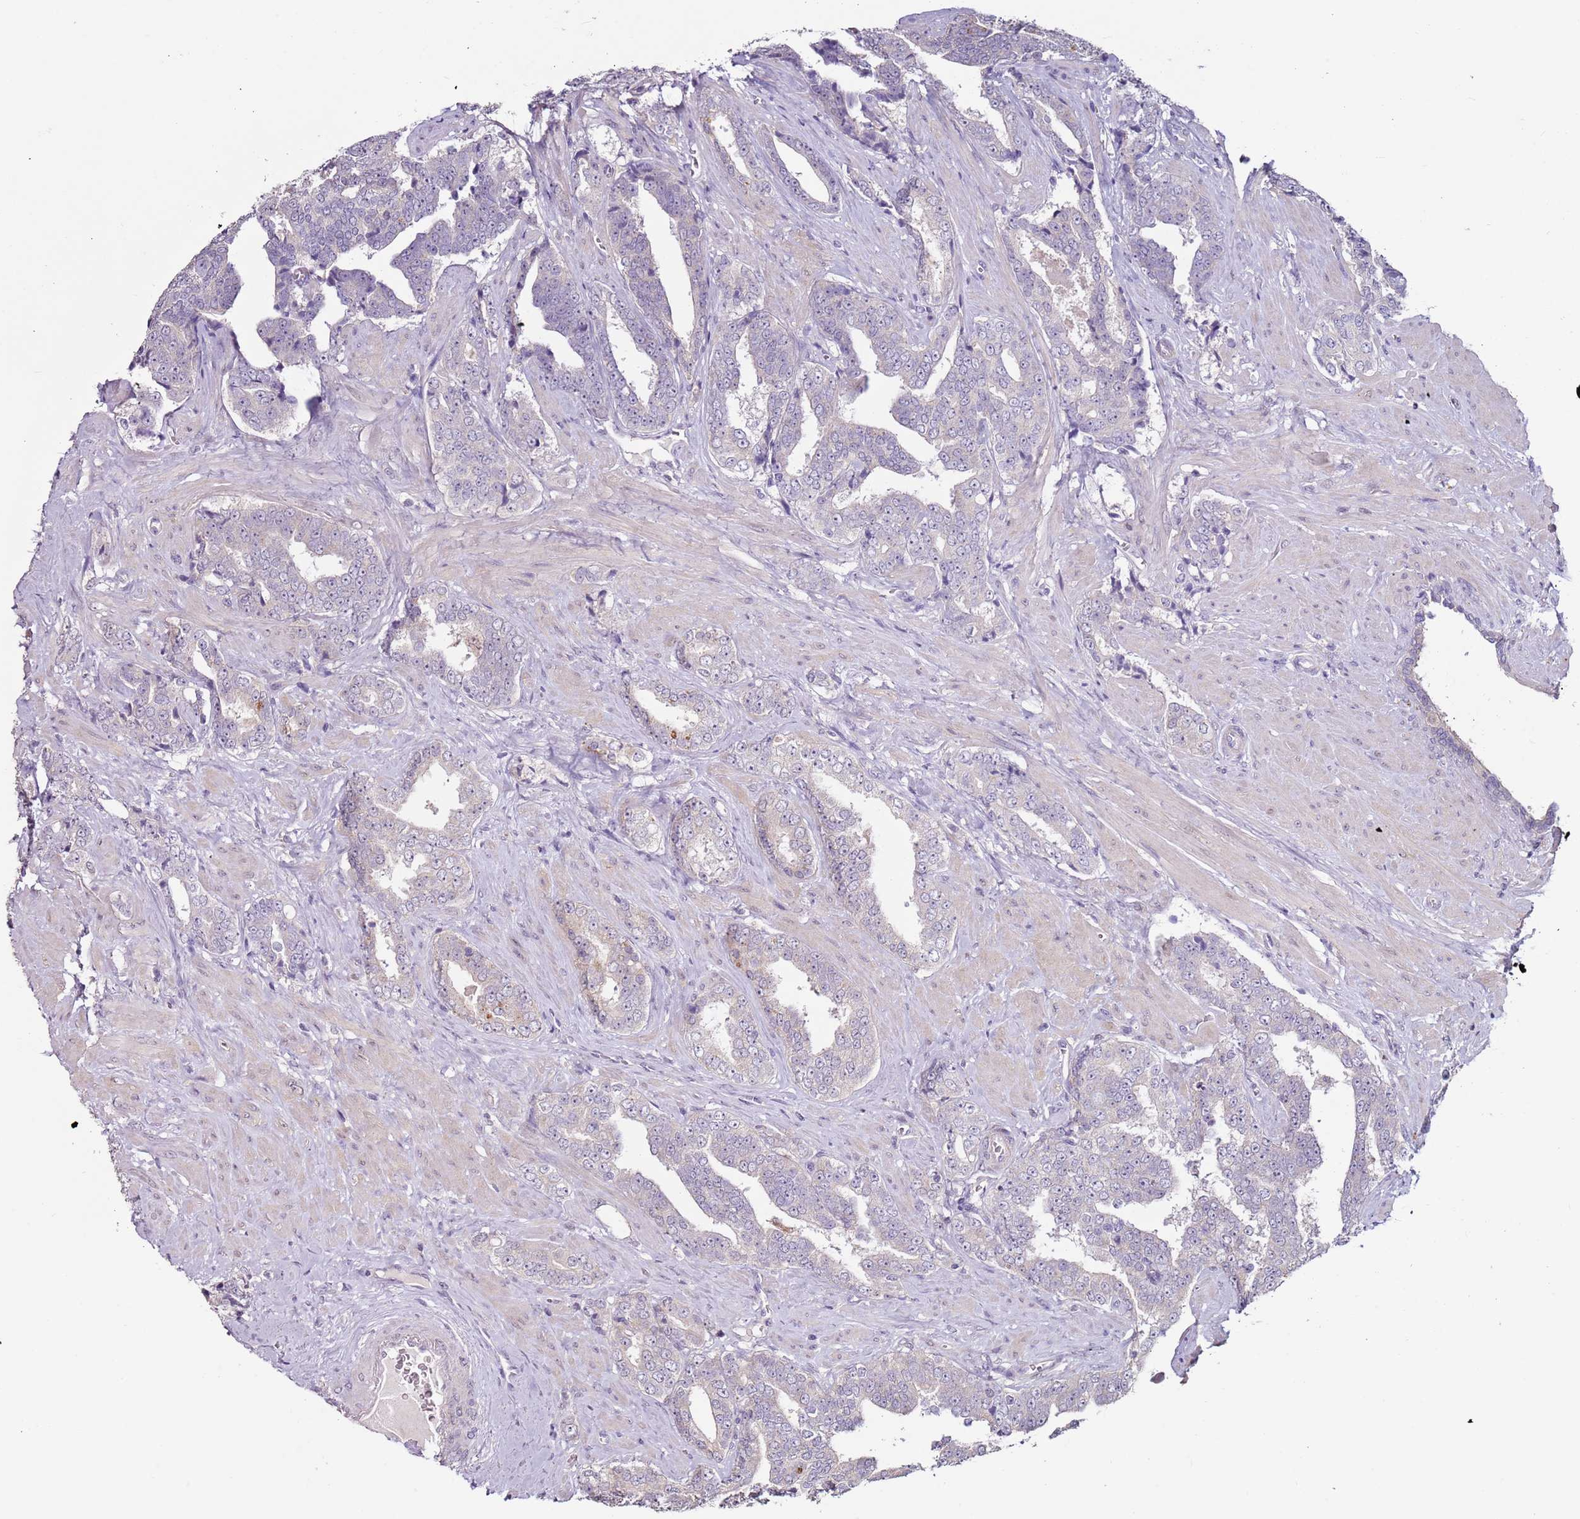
{"staining": {"intensity": "negative", "quantity": "none", "location": "none"}, "tissue": "prostate cancer", "cell_type": "Tumor cells", "image_type": "cancer", "snomed": [{"axis": "morphology", "description": "Adenocarcinoma, High grade"}, {"axis": "topography", "description": "Prostate"}], "caption": "IHC of human prostate cancer shows no staining in tumor cells. (Stains: DAB immunohistochemistry with hematoxylin counter stain, Microscopy: brightfield microscopy at high magnification).", "gene": "MDH1", "patient": {"sex": "male", "age": 67}}